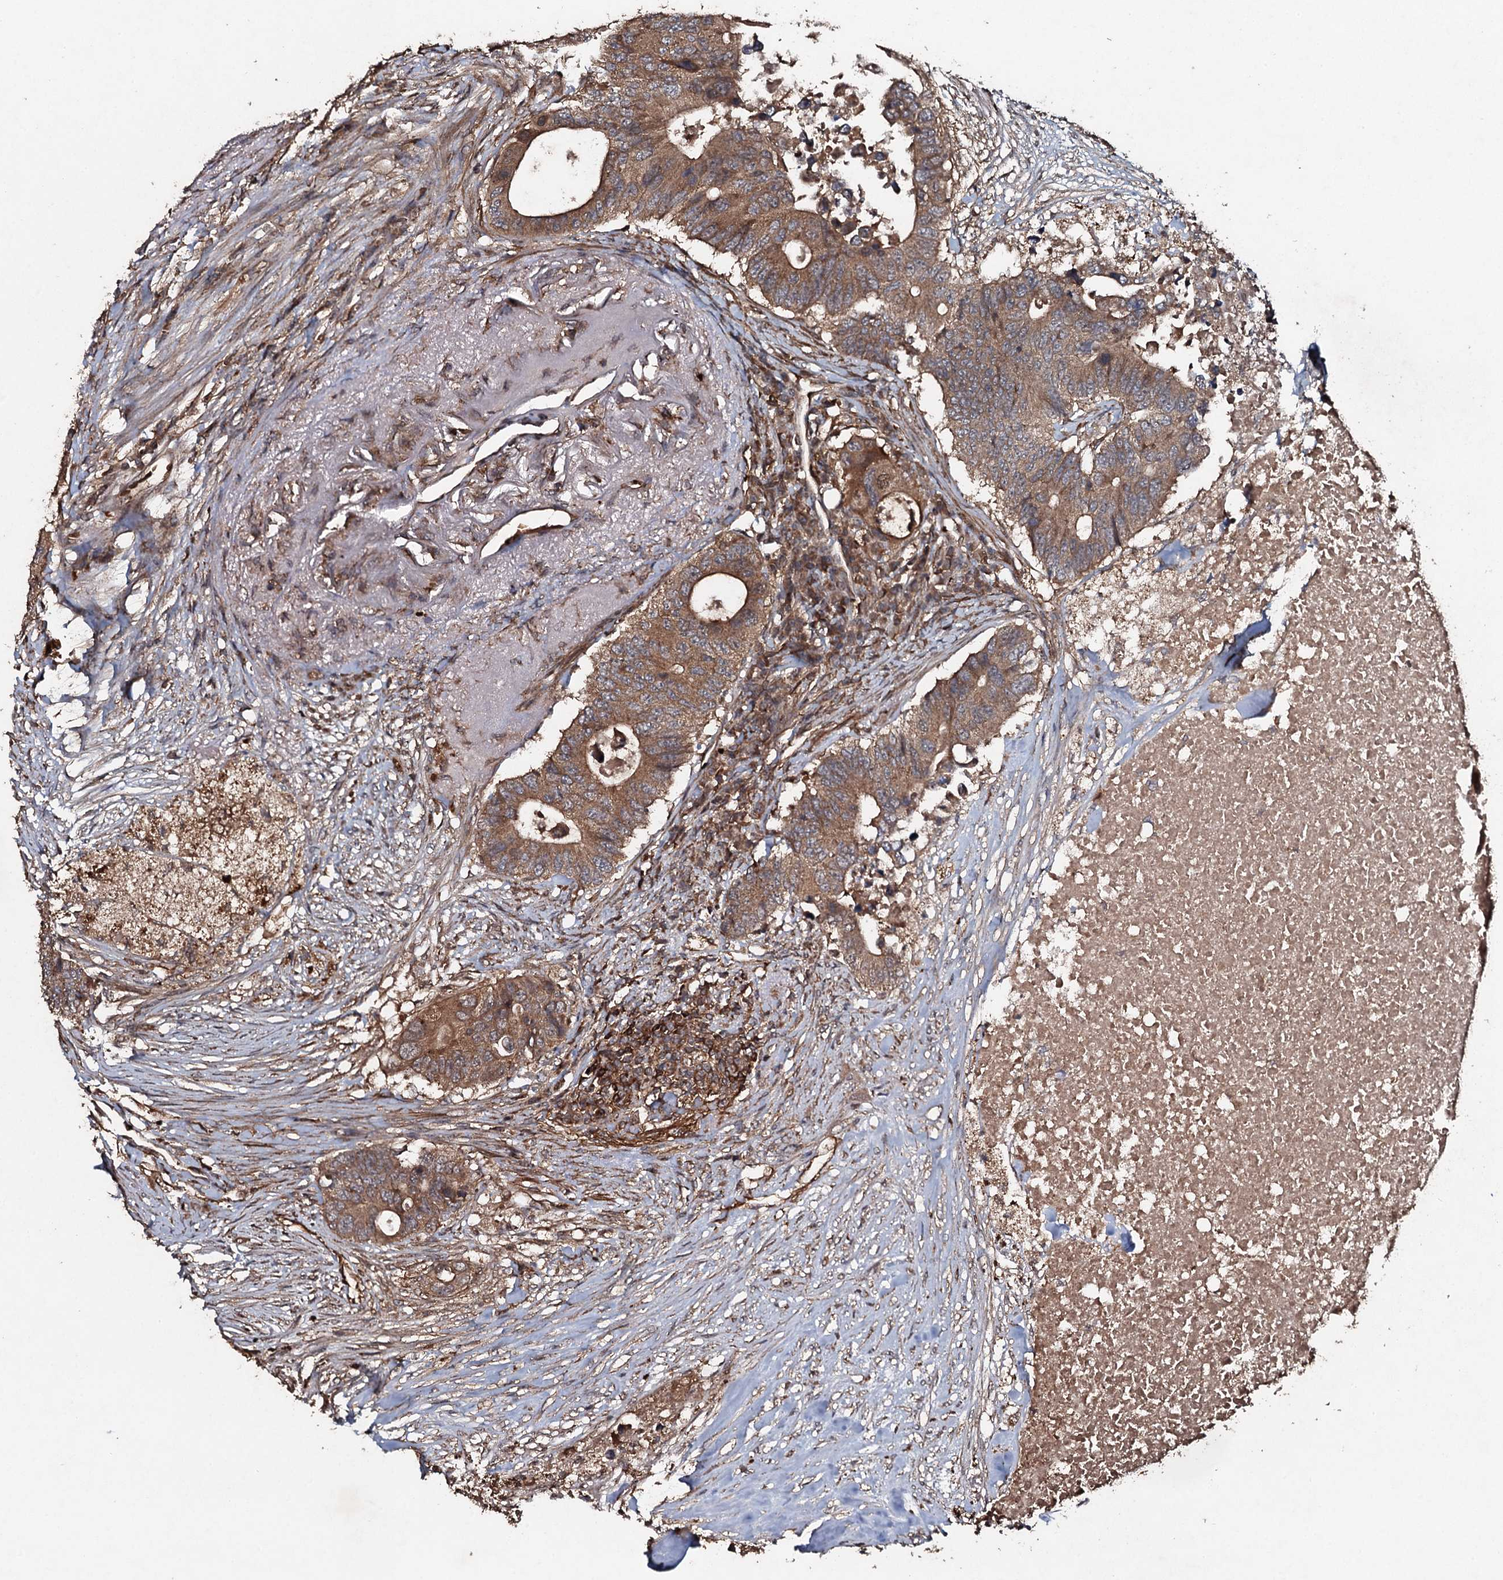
{"staining": {"intensity": "moderate", "quantity": ">75%", "location": "cytoplasmic/membranous"}, "tissue": "colorectal cancer", "cell_type": "Tumor cells", "image_type": "cancer", "snomed": [{"axis": "morphology", "description": "Adenocarcinoma, NOS"}, {"axis": "topography", "description": "Colon"}], "caption": "The micrograph shows staining of colorectal cancer, revealing moderate cytoplasmic/membranous protein staining (brown color) within tumor cells. The protein of interest is stained brown, and the nuclei are stained in blue (DAB IHC with brightfield microscopy, high magnification).", "gene": "ADGRG3", "patient": {"sex": "male", "age": 71}}